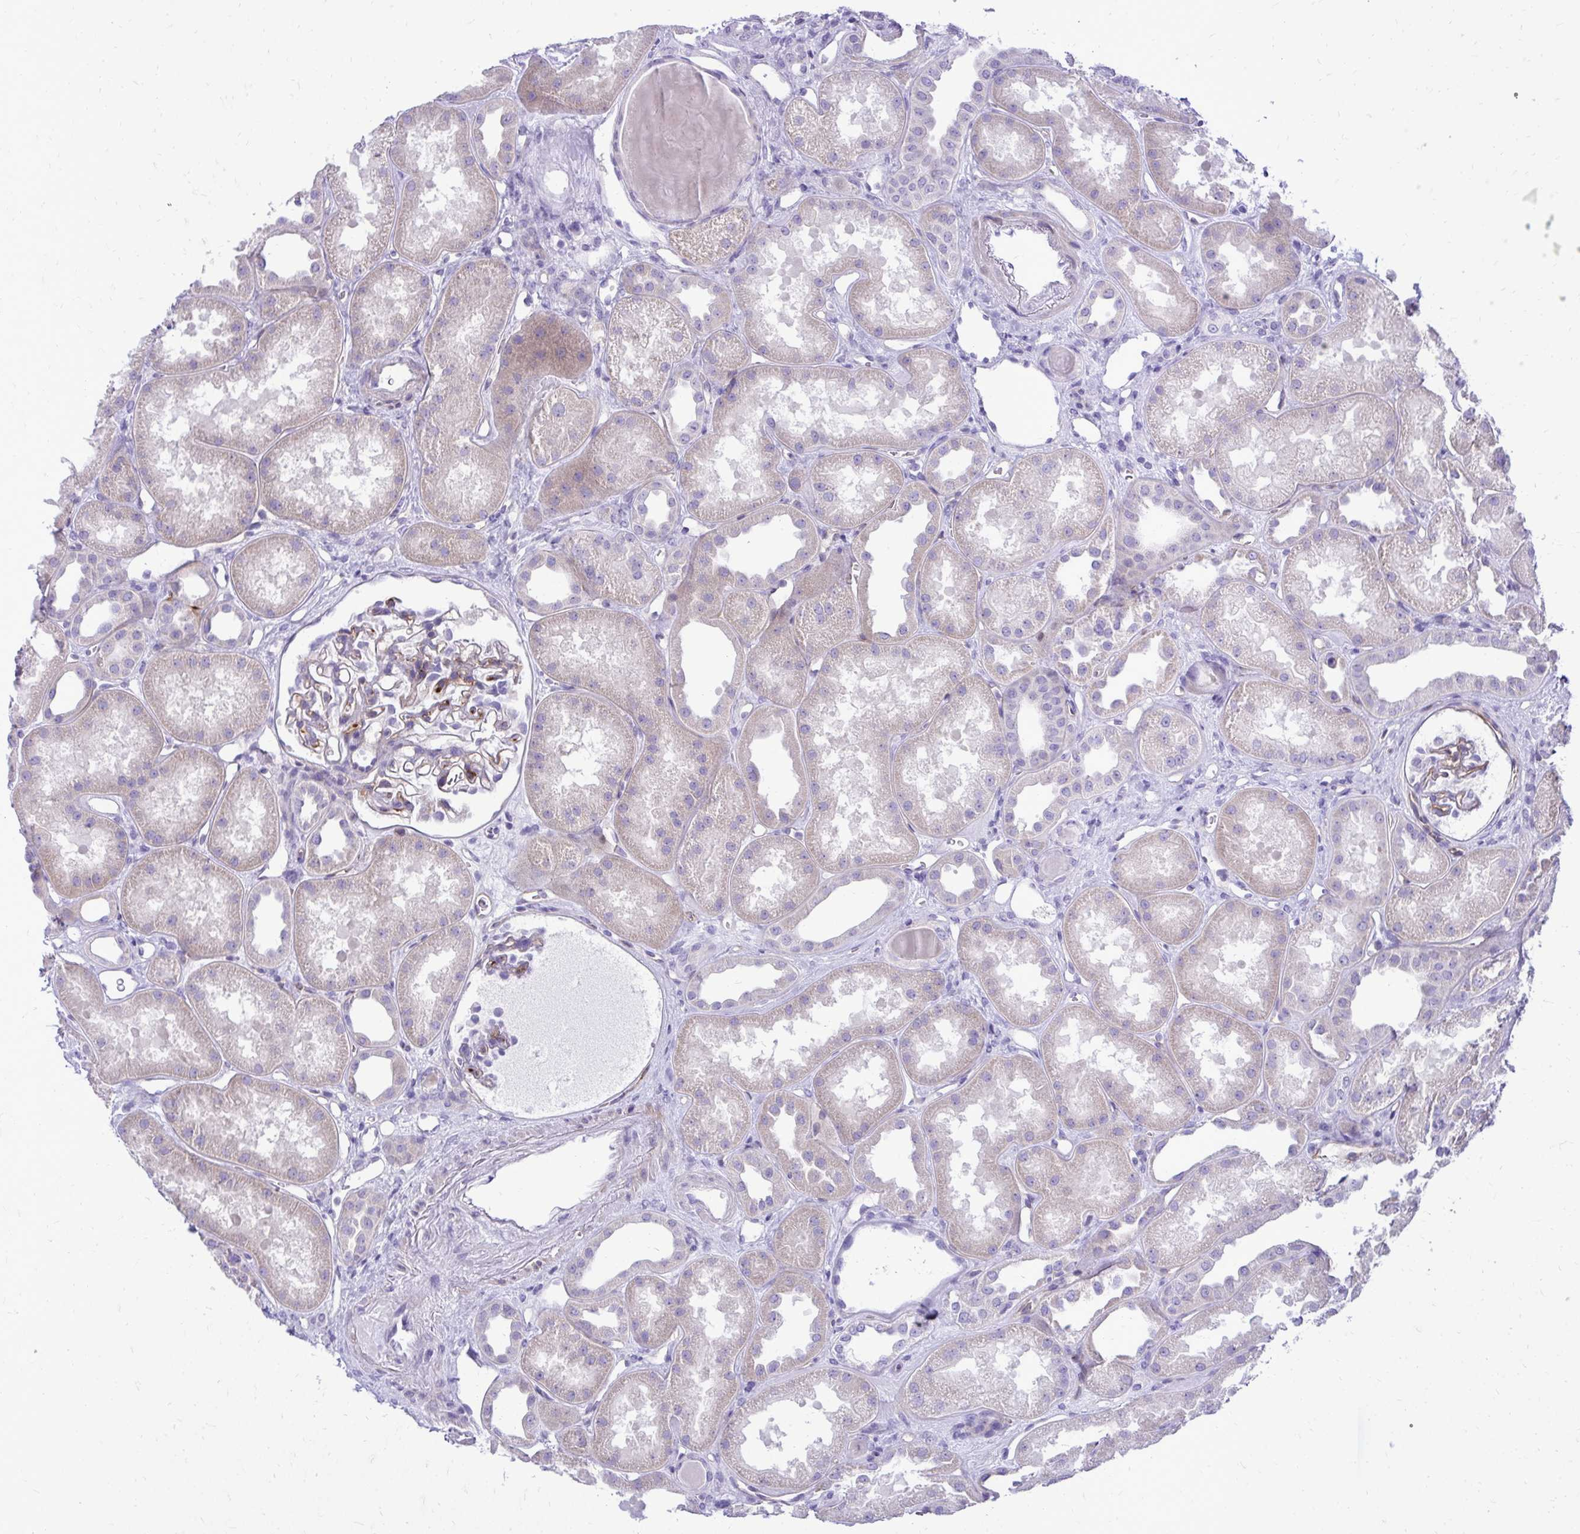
{"staining": {"intensity": "weak", "quantity": "25%-75%", "location": "cytoplasmic/membranous"}, "tissue": "kidney", "cell_type": "Cells in glomeruli", "image_type": "normal", "snomed": [{"axis": "morphology", "description": "Normal tissue, NOS"}, {"axis": "topography", "description": "Kidney"}], "caption": "The immunohistochemical stain highlights weak cytoplasmic/membranous positivity in cells in glomeruli of unremarkable kidney.", "gene": "PELI3", "patient": {"sex": "male", "age": 61}}